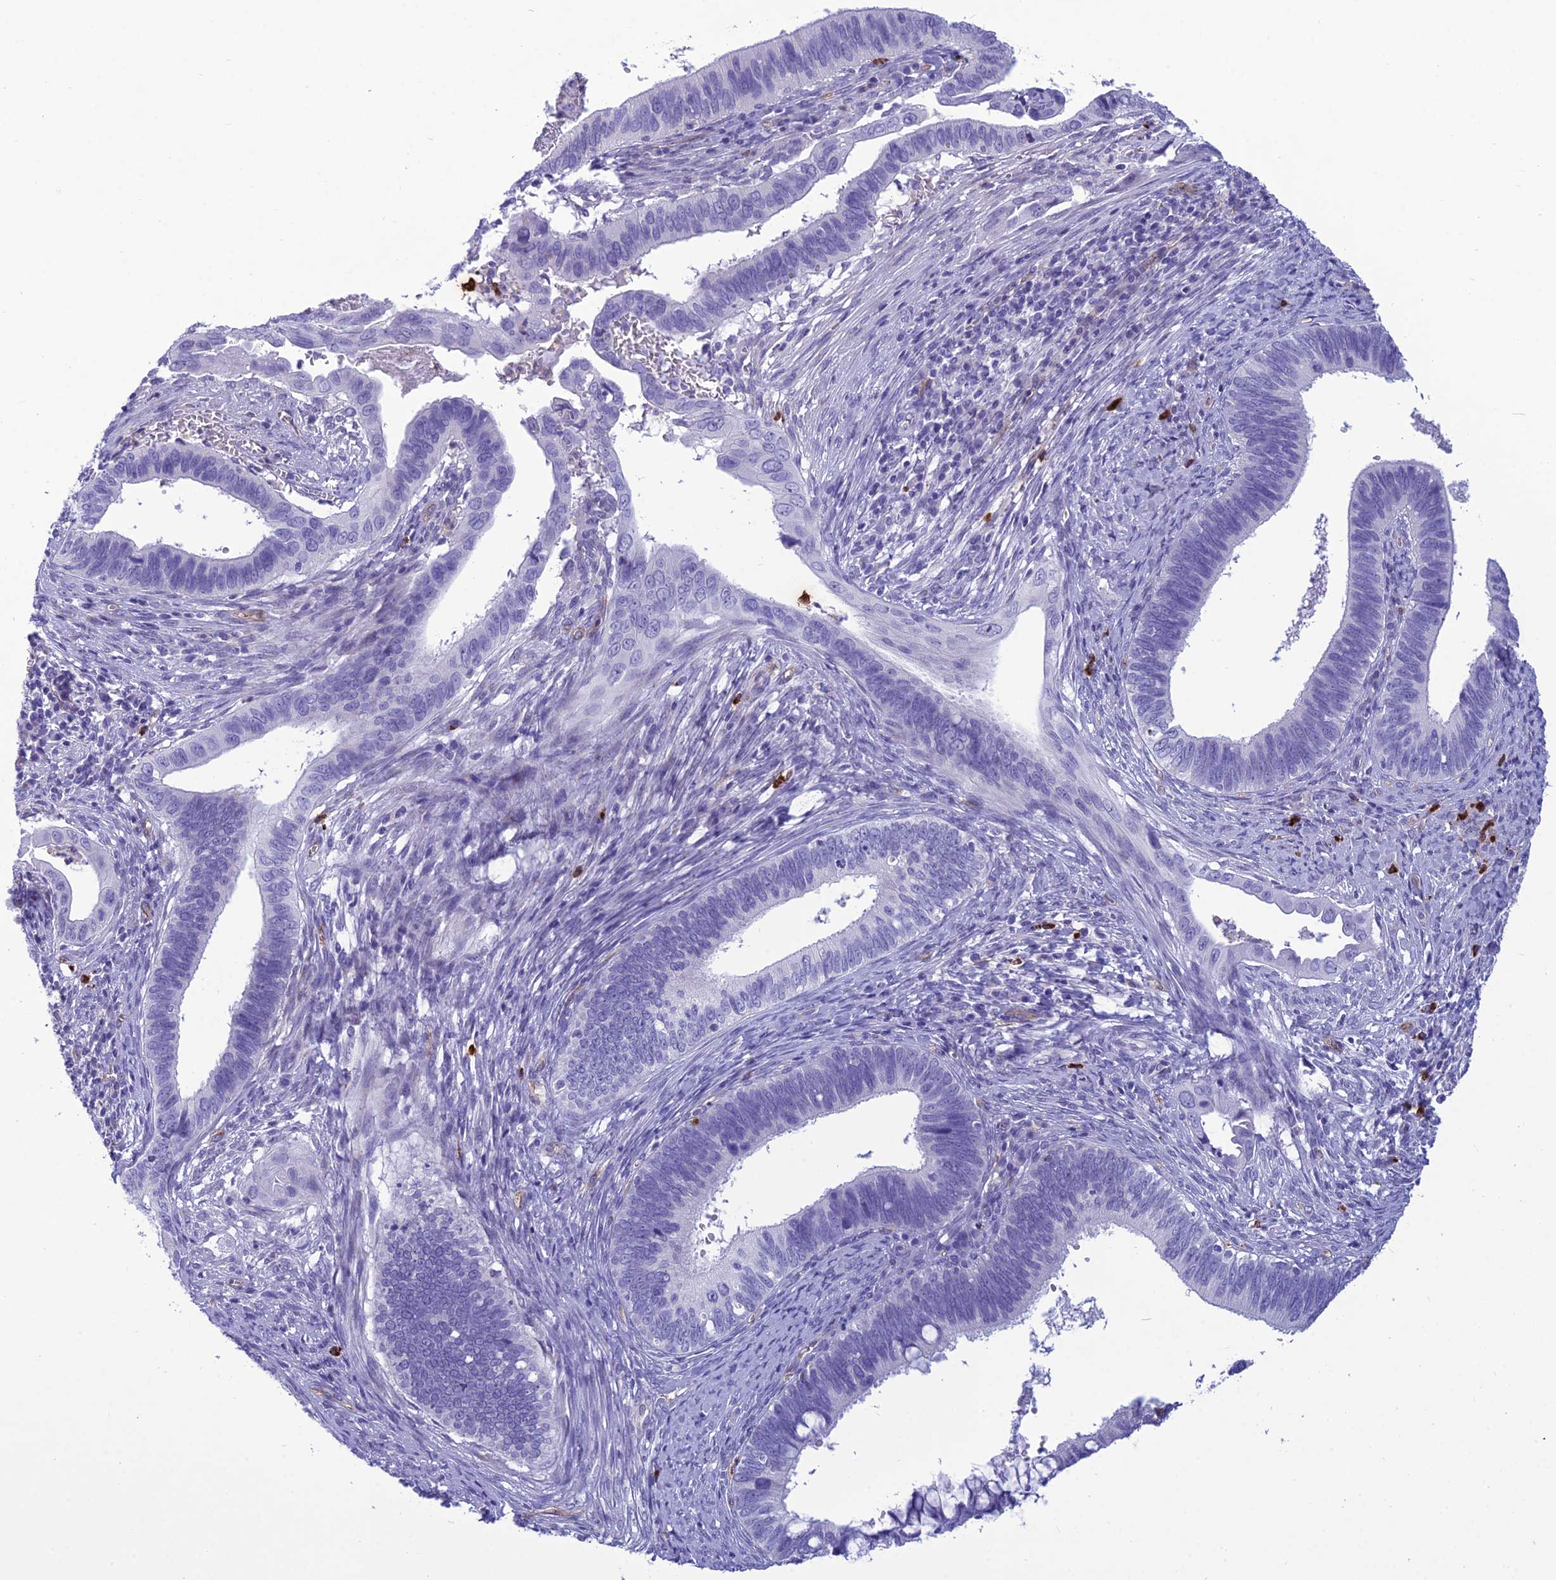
{"staining": {"intensity": "negative", "quantity": "none", "location": "none"}, "tissue": "cervical cancer", "cell_type": "Tumor cells", "image_type": "cancer", "snomed": [{"axis": "morphology", "description": "Adenocarcinoma, NOS"}, {"axis": "topography", "description": "Cervix"}], "caption": "An IHC photomicrograph of cervical adenocarcinoma is shown. There is no staining in tumor cells of cervical adenocarcinoma.", "gene": "BBS7", "patient": {"sex": "female", "age": 42}}